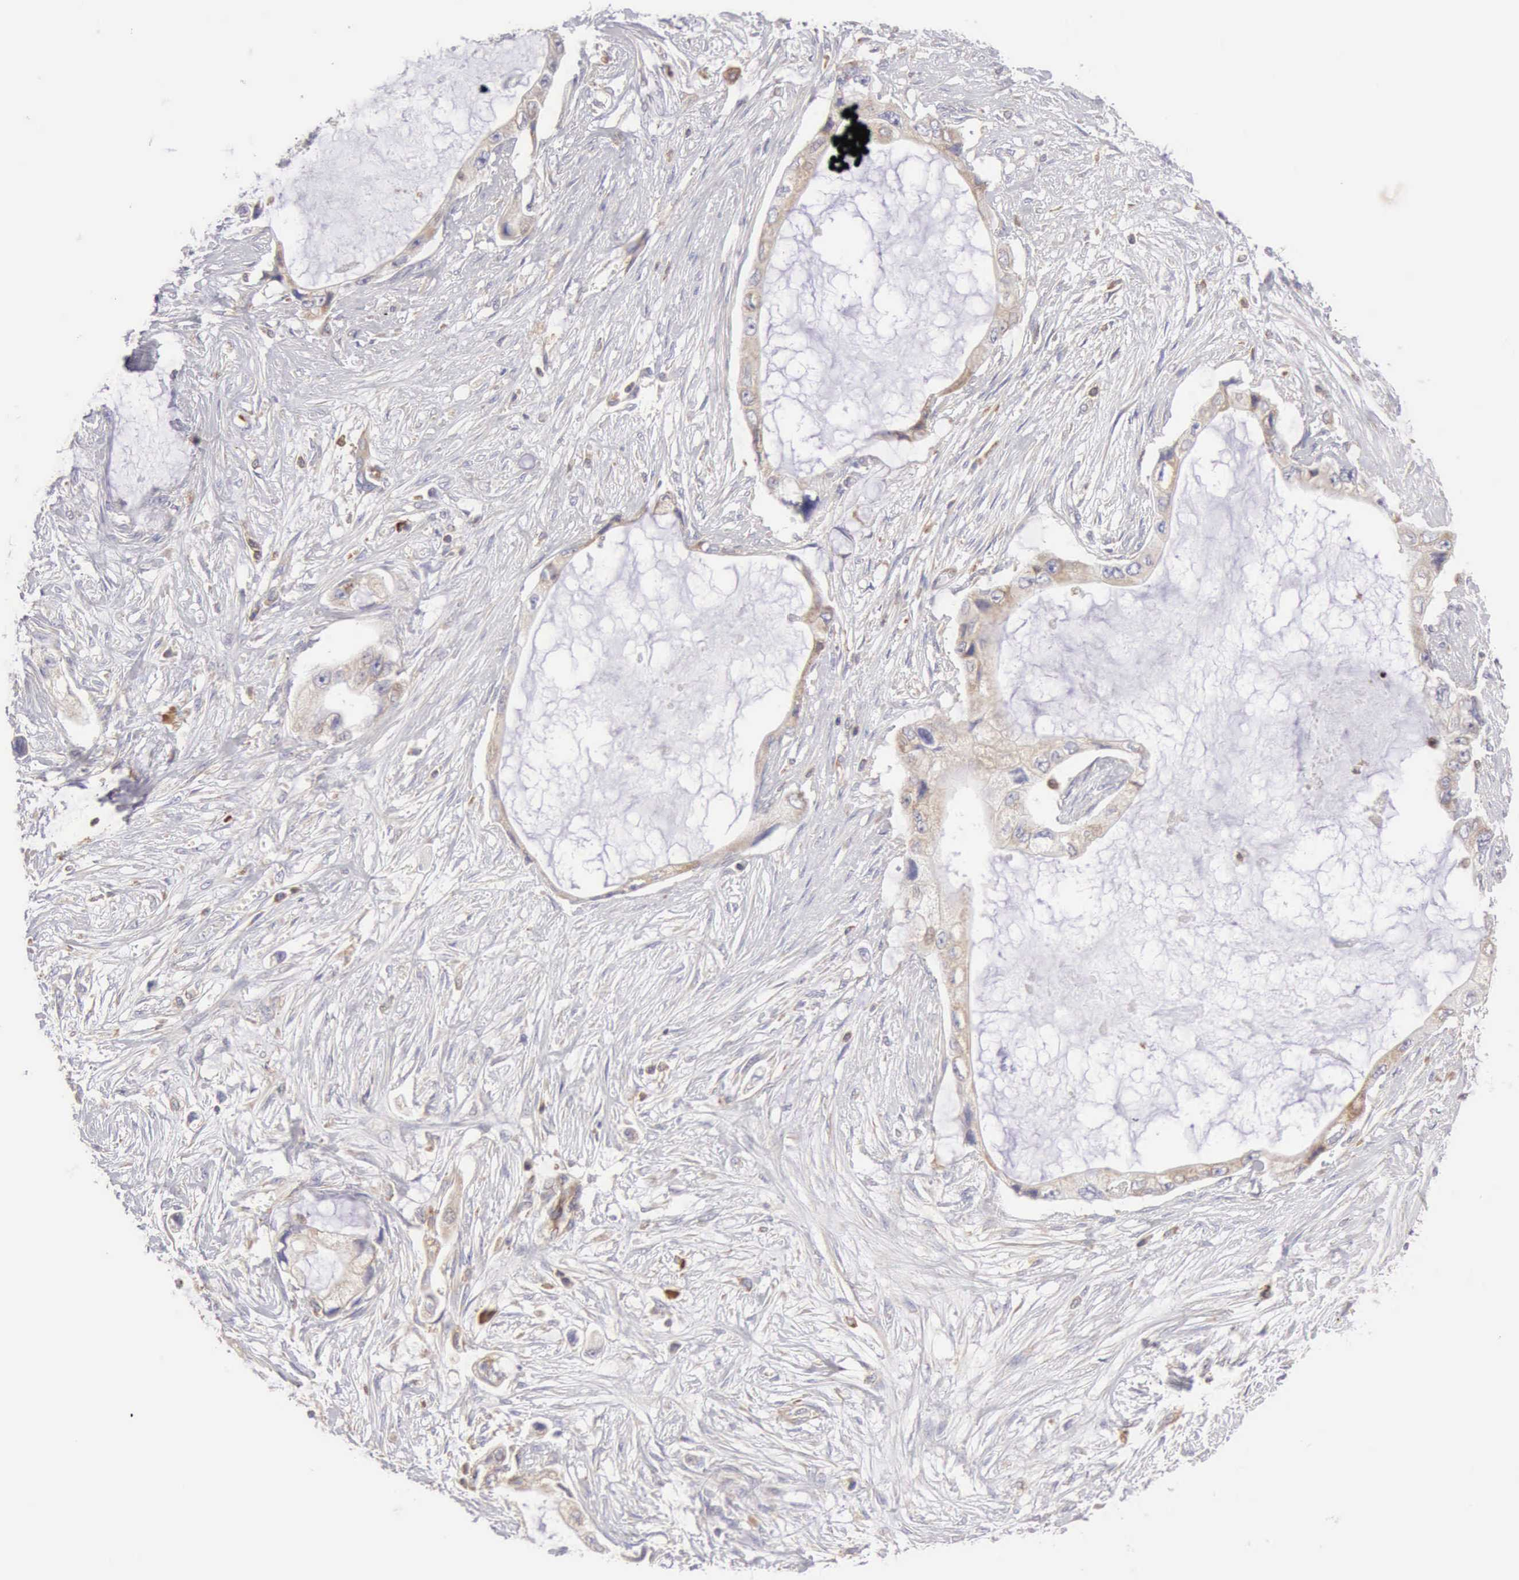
{"staining": {"intensity": "weak", "quantity": "25%-75%", "location": "cytoplasmic/membranous"}, "tissue": "pancreatic cancer", "cell_type": "Tumor cells", "image_type": "cancer", "snomed": [{"axis": "morphology", "description": "Adenocarcinoma, NOS"}, {"axis": "topography", "description": "Pancreas"}, {"axis": "topography", "description": "Stomach, upper"}], "caption": "A low amount of weak cytoplasmic/membranous expression is appreciated in approximately 25%-75% of tumor cells in pancreatic adenocarcinoma tissue.", "gene": "ARHGAP4", "patient": {"sex": "male", "age": 77}}